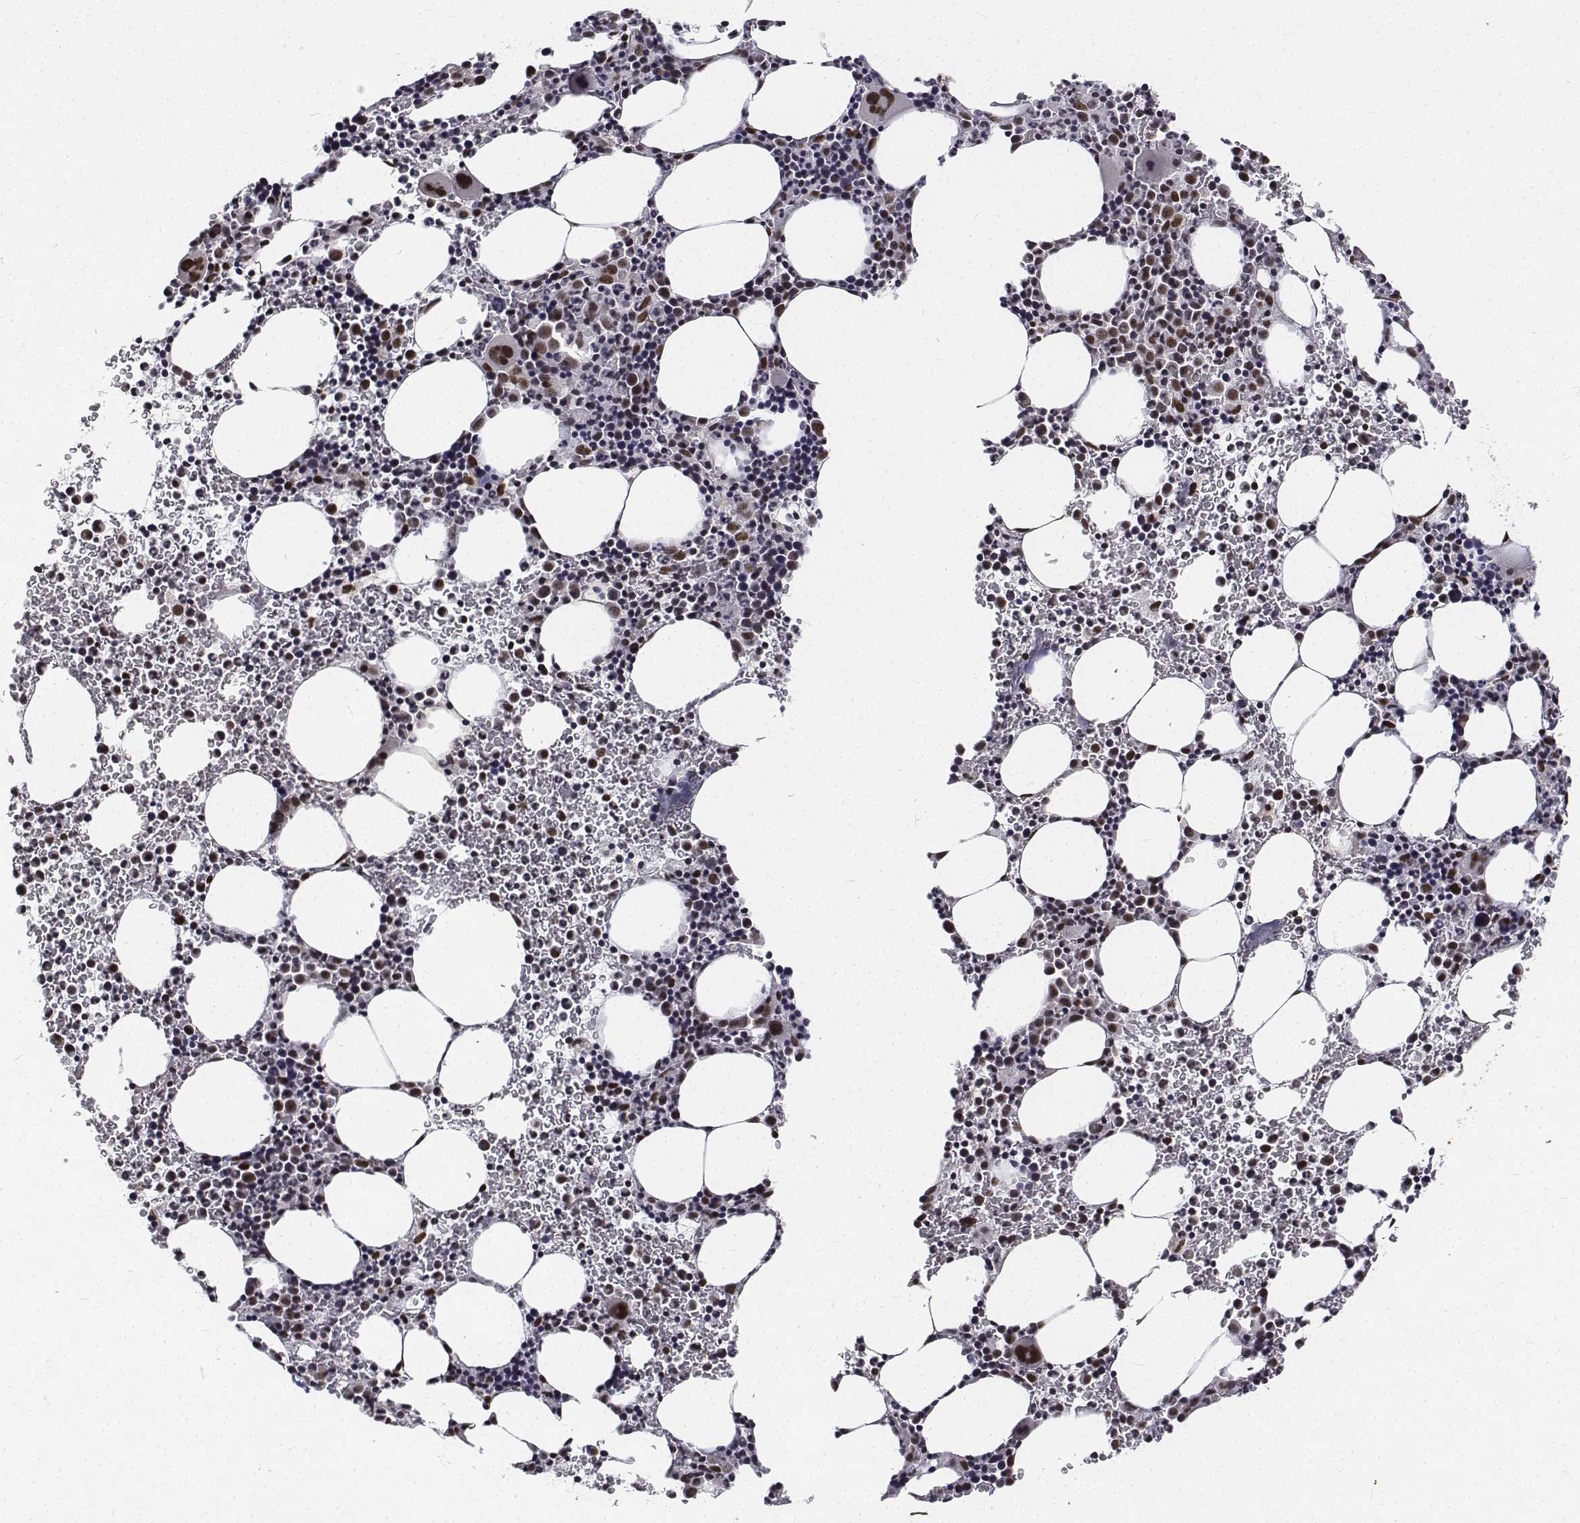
{"staining": {"intensity": "strong", "quantity": "25%-75%", "location": "nuclear"}, "tissue": "bone marrow", "cell_type": "Hematopoietic cells", "image_type": "normal", "snomed": [{"axis": "morphology", "description": "Normal tissue, NOS"}, {"axis": "topography", "description": "Bone marrow"}], "caption": "A photomicrograph of bone marrow stained for a protein demonstrates strong nuclear brown staining in hematopoietic cells. (IHC, brightfield microscopy, high magnification).", "gene": "ATRX", "patient": {"sex": "male", "age": 58}}